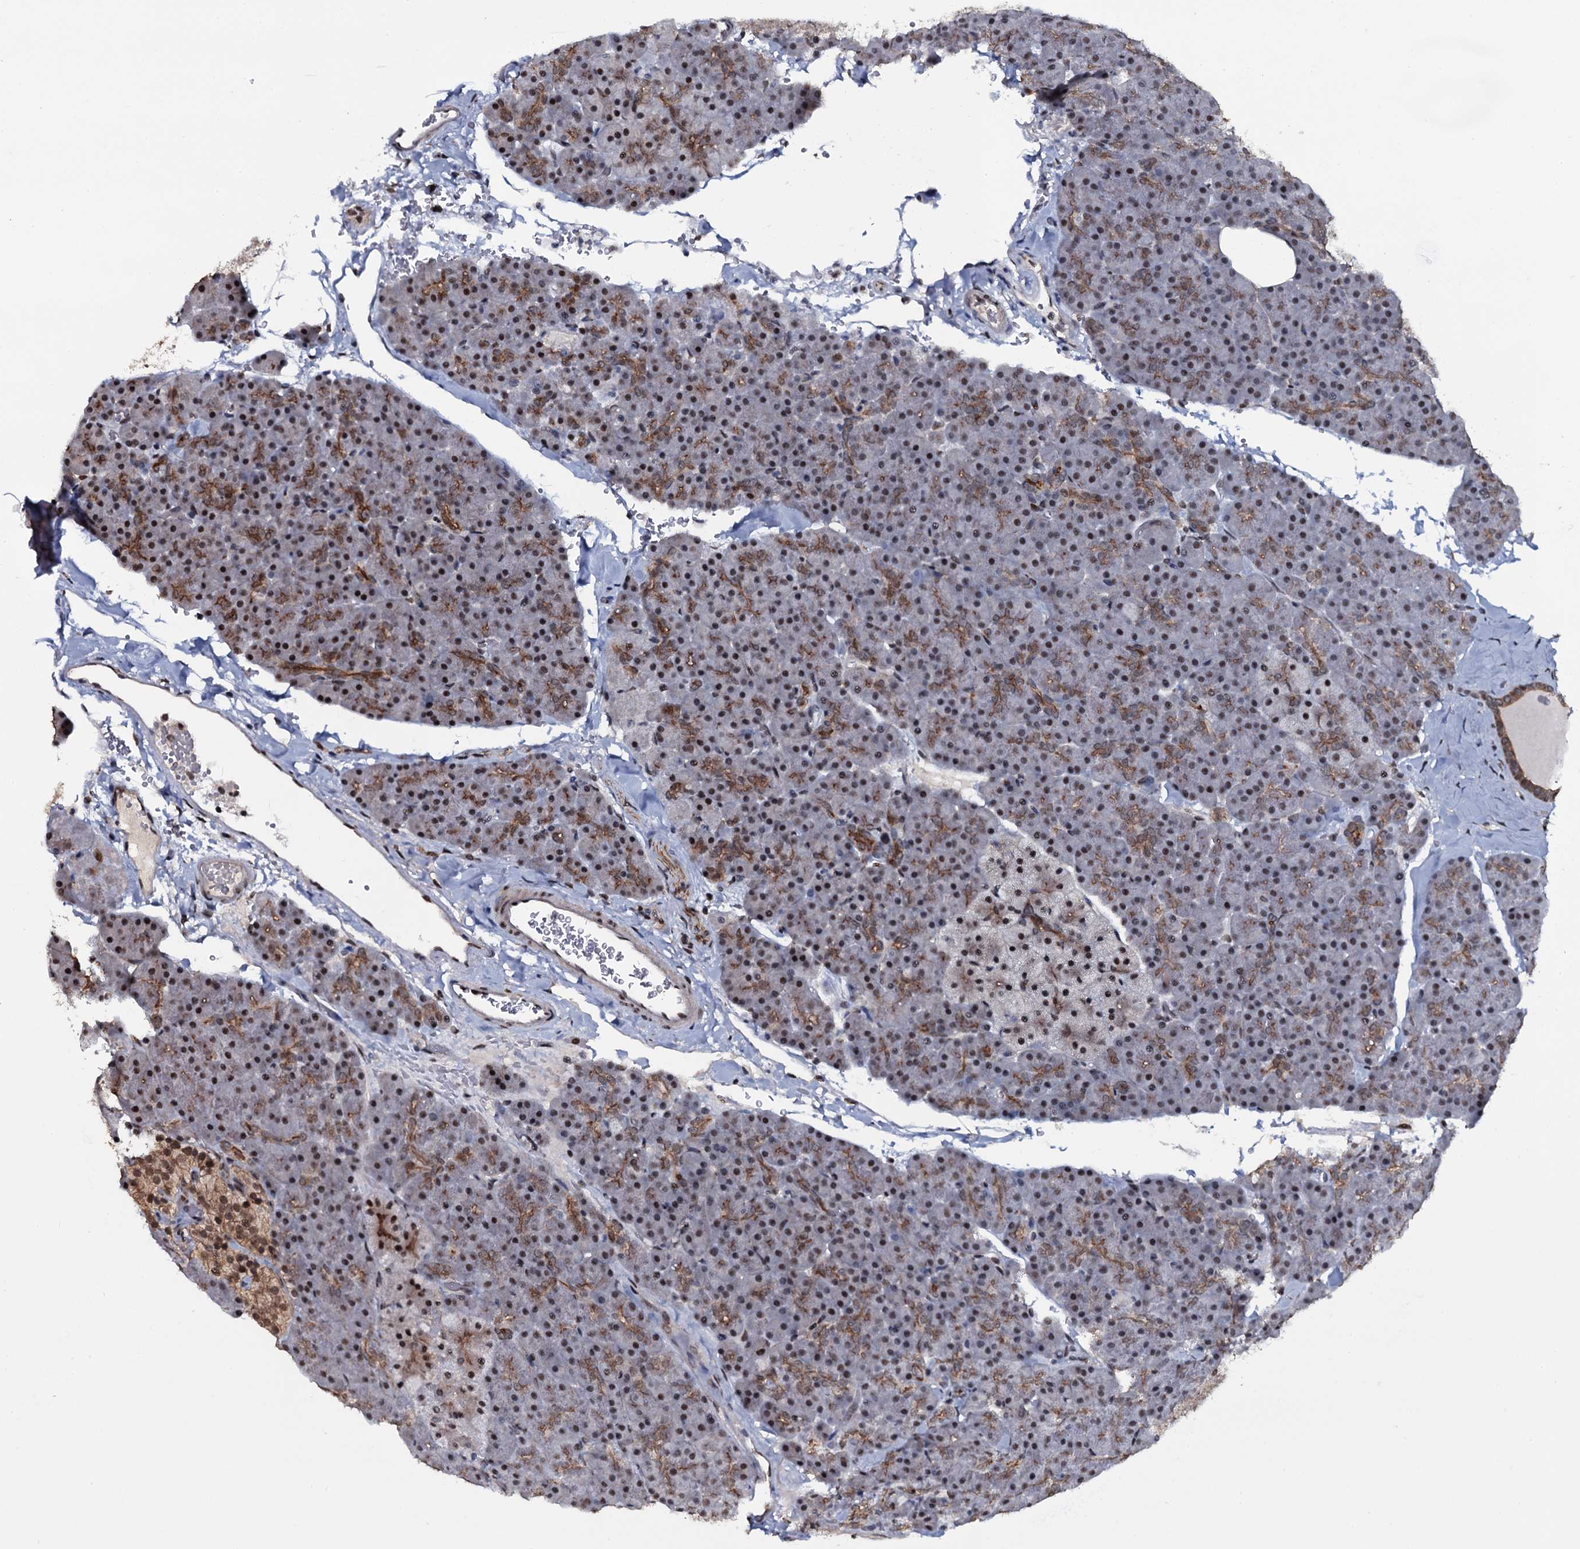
{"staining": {"intensity": "moderate", "quantity": ">75%", "location": "cytoplasmic/membranous,nuclear"}, "tissue": "pancreas", "cell_type": "Exocrine glandular cells", "image_type": "normal", "snomed": [{"axis": "morphology", "description": "Normal tissue, NOS"}, {"axis": "topography", "description": "Pancreas"}], "caption": "Immunohistochemistry (IHC) micrograph of unremarkable pancreas: human pancreas stained using immunohistochemistry demonstrates medium levels of moderate protein expression localized specifically in the cytoplasmic/membranous,nuclear of exocrine glandular cells, appearing as a cytoplasmic/membranous,nuclear brown color.", "gene": "SH2D4B", "patient": {"sex": "male", "age": 36}}